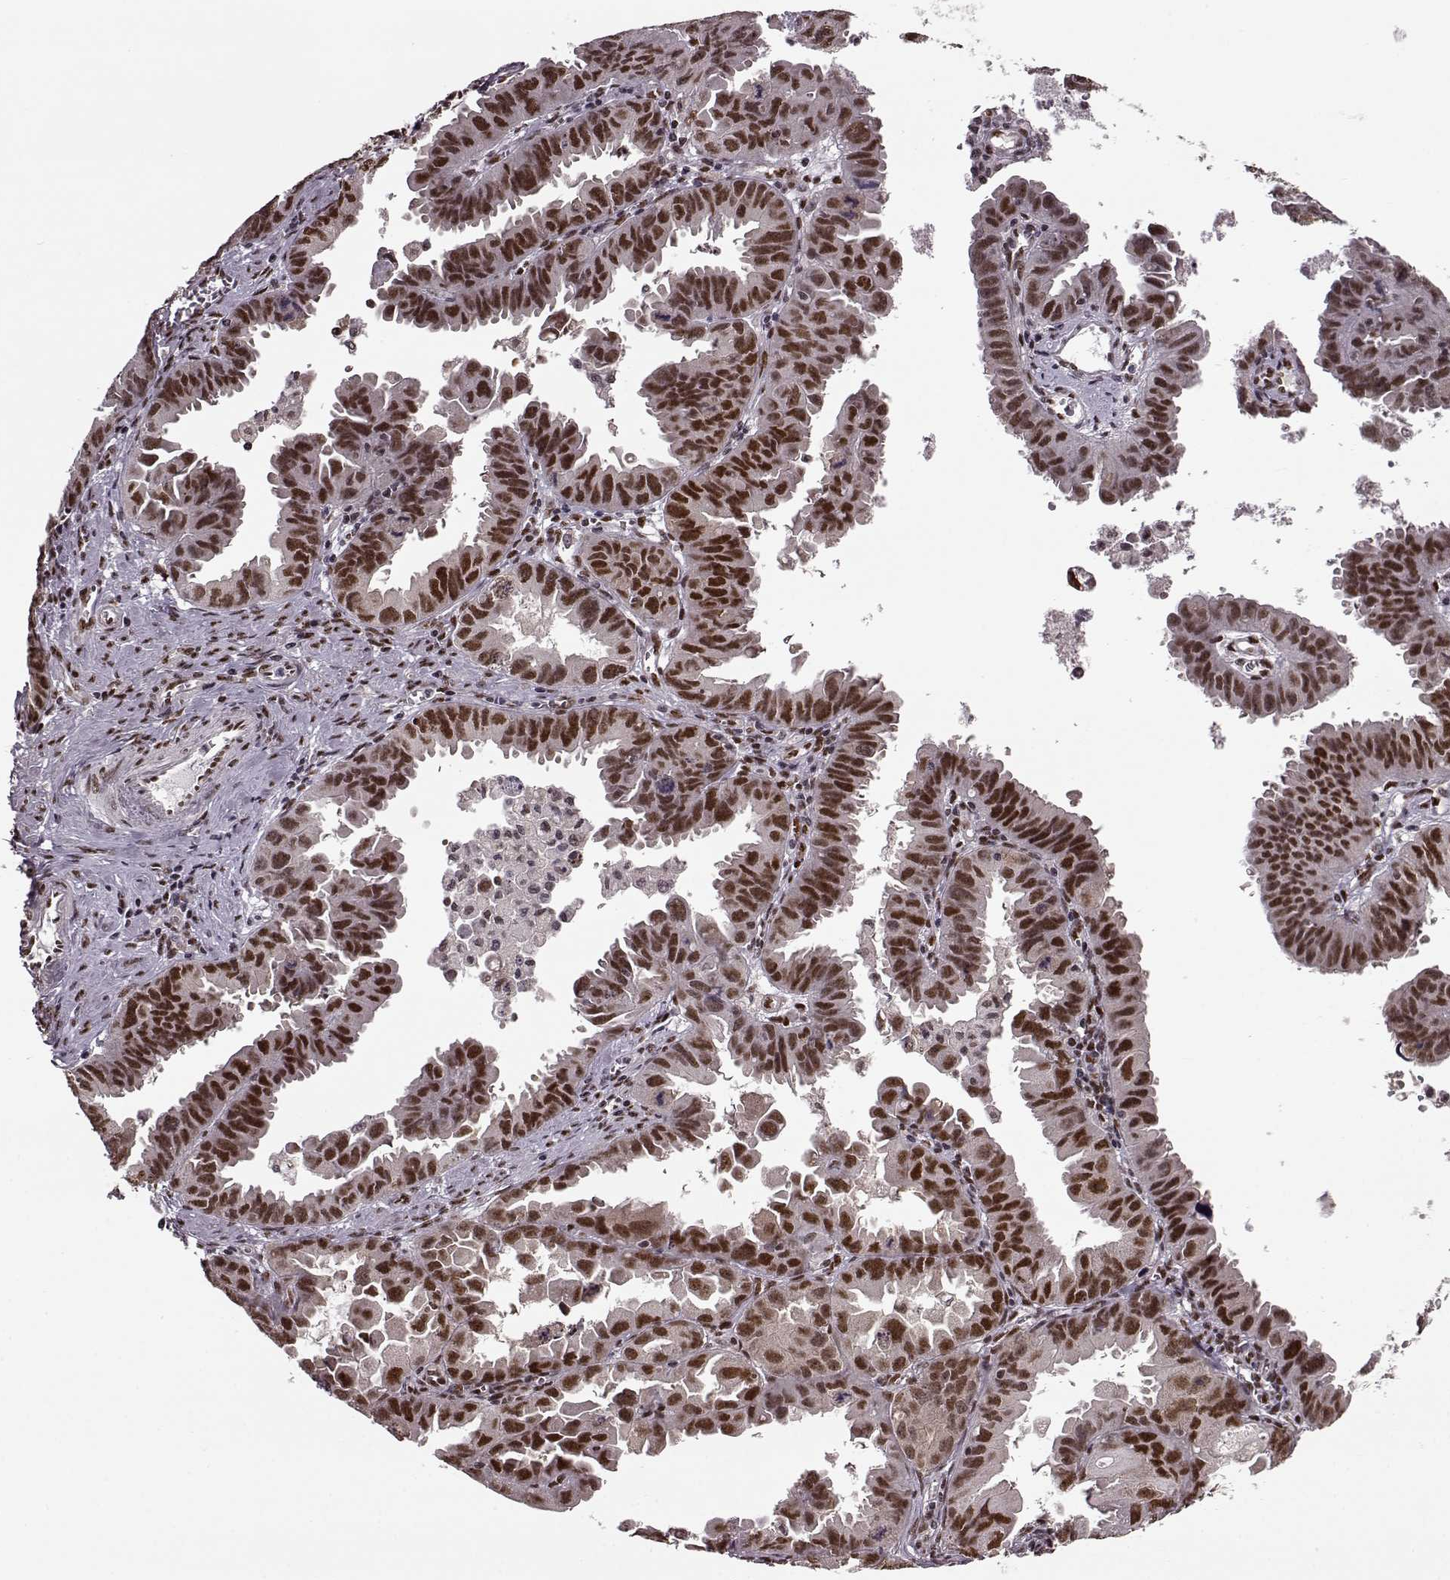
{"staining": {"intensity": "strong", "quantity": ">75%", "location": "nuclear"}, "tissue": "ovarian cancer", "cell_type": "Tumor cells", "image_type": "cancer", "snomed": [{"axis": "morphology", "description": "Carcinoma, endometroid"}, {"axis": "topography", "description": "Ovary"}], "caption": "This is an image of IHC staining of ovarian cancer (endometroid carcinoma), which shows strong positivity in the nuclear of tumor cells.", "gene": "FTO", "patient": {"sex": "female", "age": 85}}